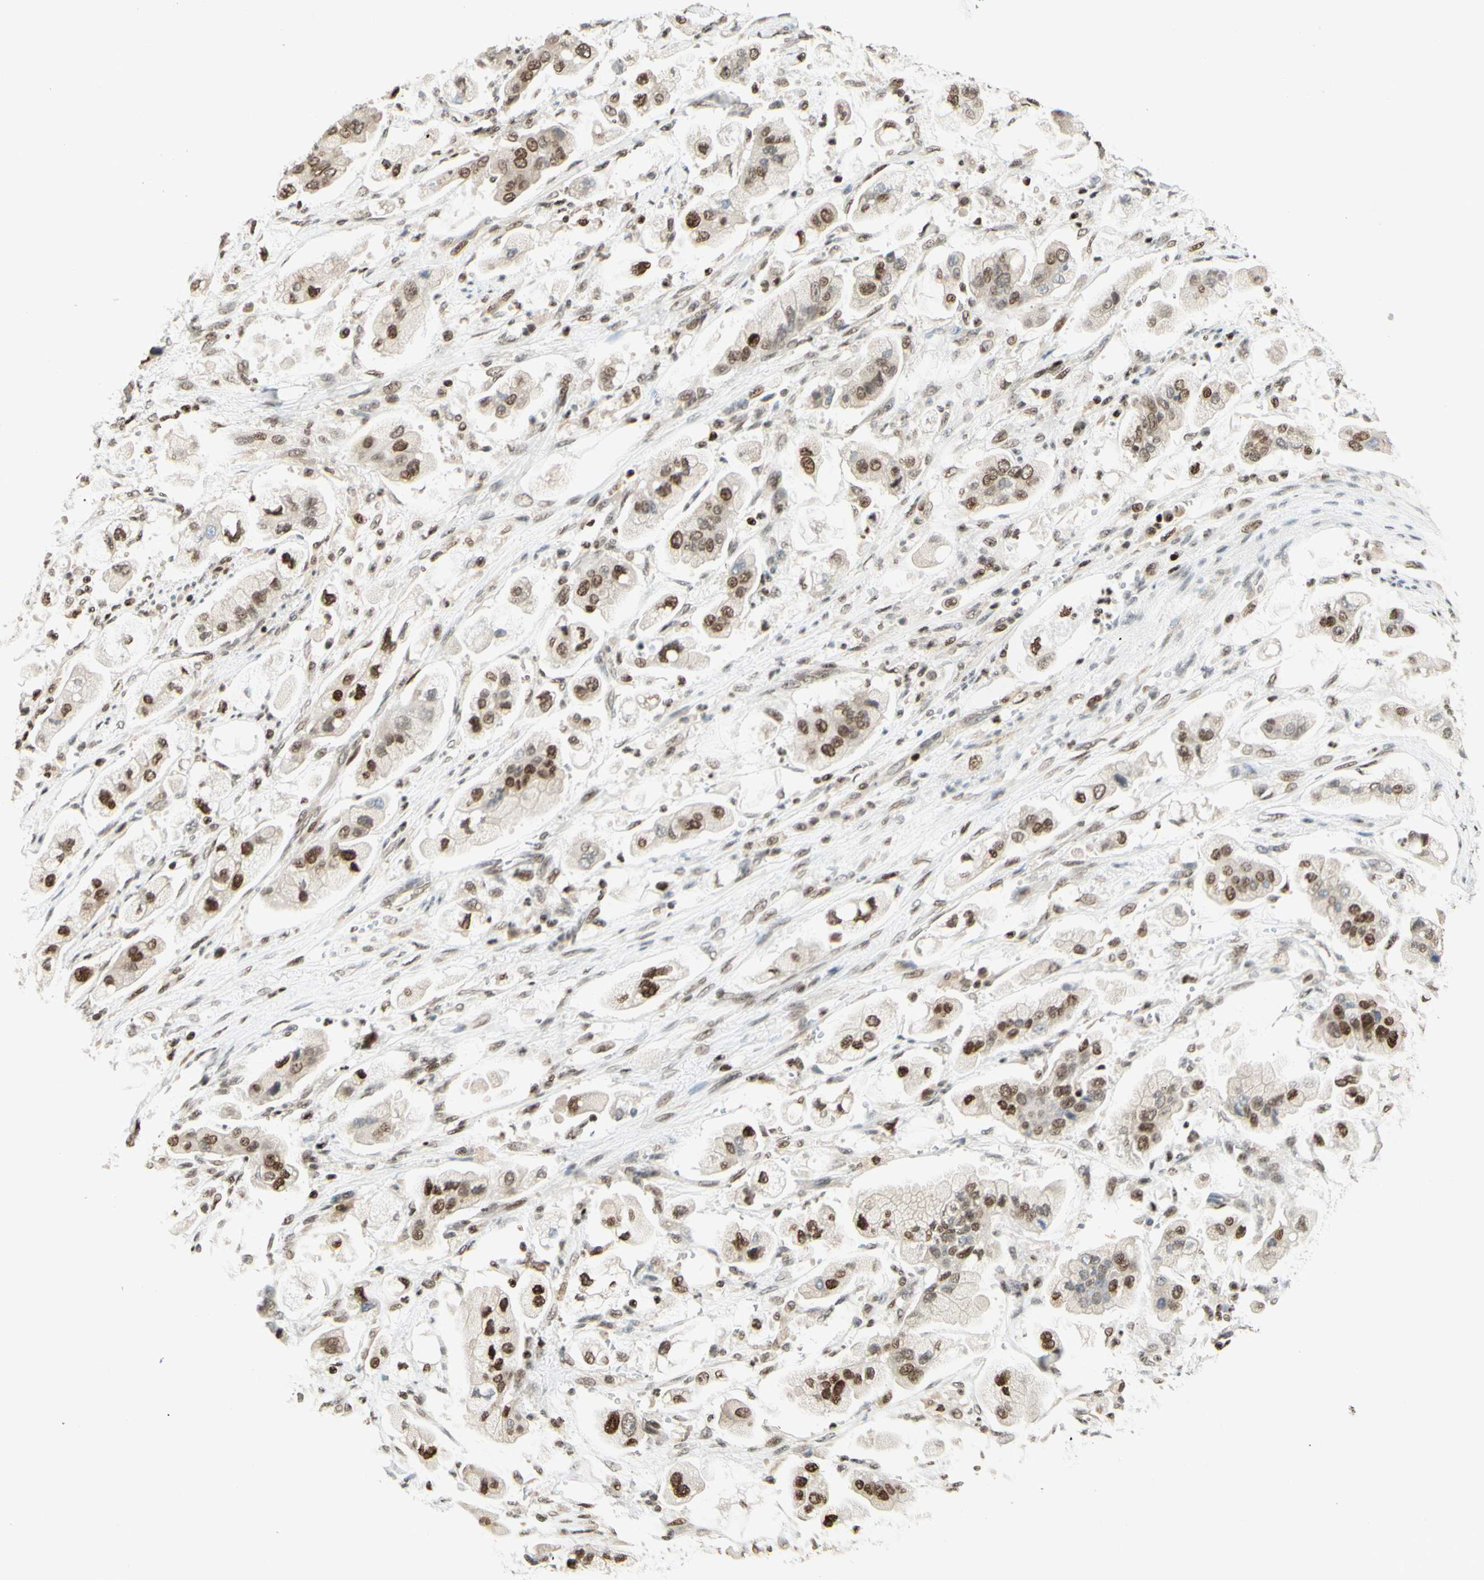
{"staining": {"intensity": "moderate", "quantity": ">75%", "location": "cytoplasmic/membranous,nuclear"}, "tissue": "stomach cancer", "cell_type": "Tumor cells", "image_type": "cancer", "snomed": [{"axis": "morphology", "description": "Adenocarcinoma, NOS"}, {"axis": "topography", "description": "Stomach"}], "caption": "Immunohistochemical staining of human stomach cancer (adenocarcinoma) displays moderate cytoplasmic/membranous and nuclear protein staining in about >75% of tumor cells. (Brightfield microscopy of DAB IHC at high magnification).", "gene": "CDKL5", "patient": {"sex": "male", "age": 62}}